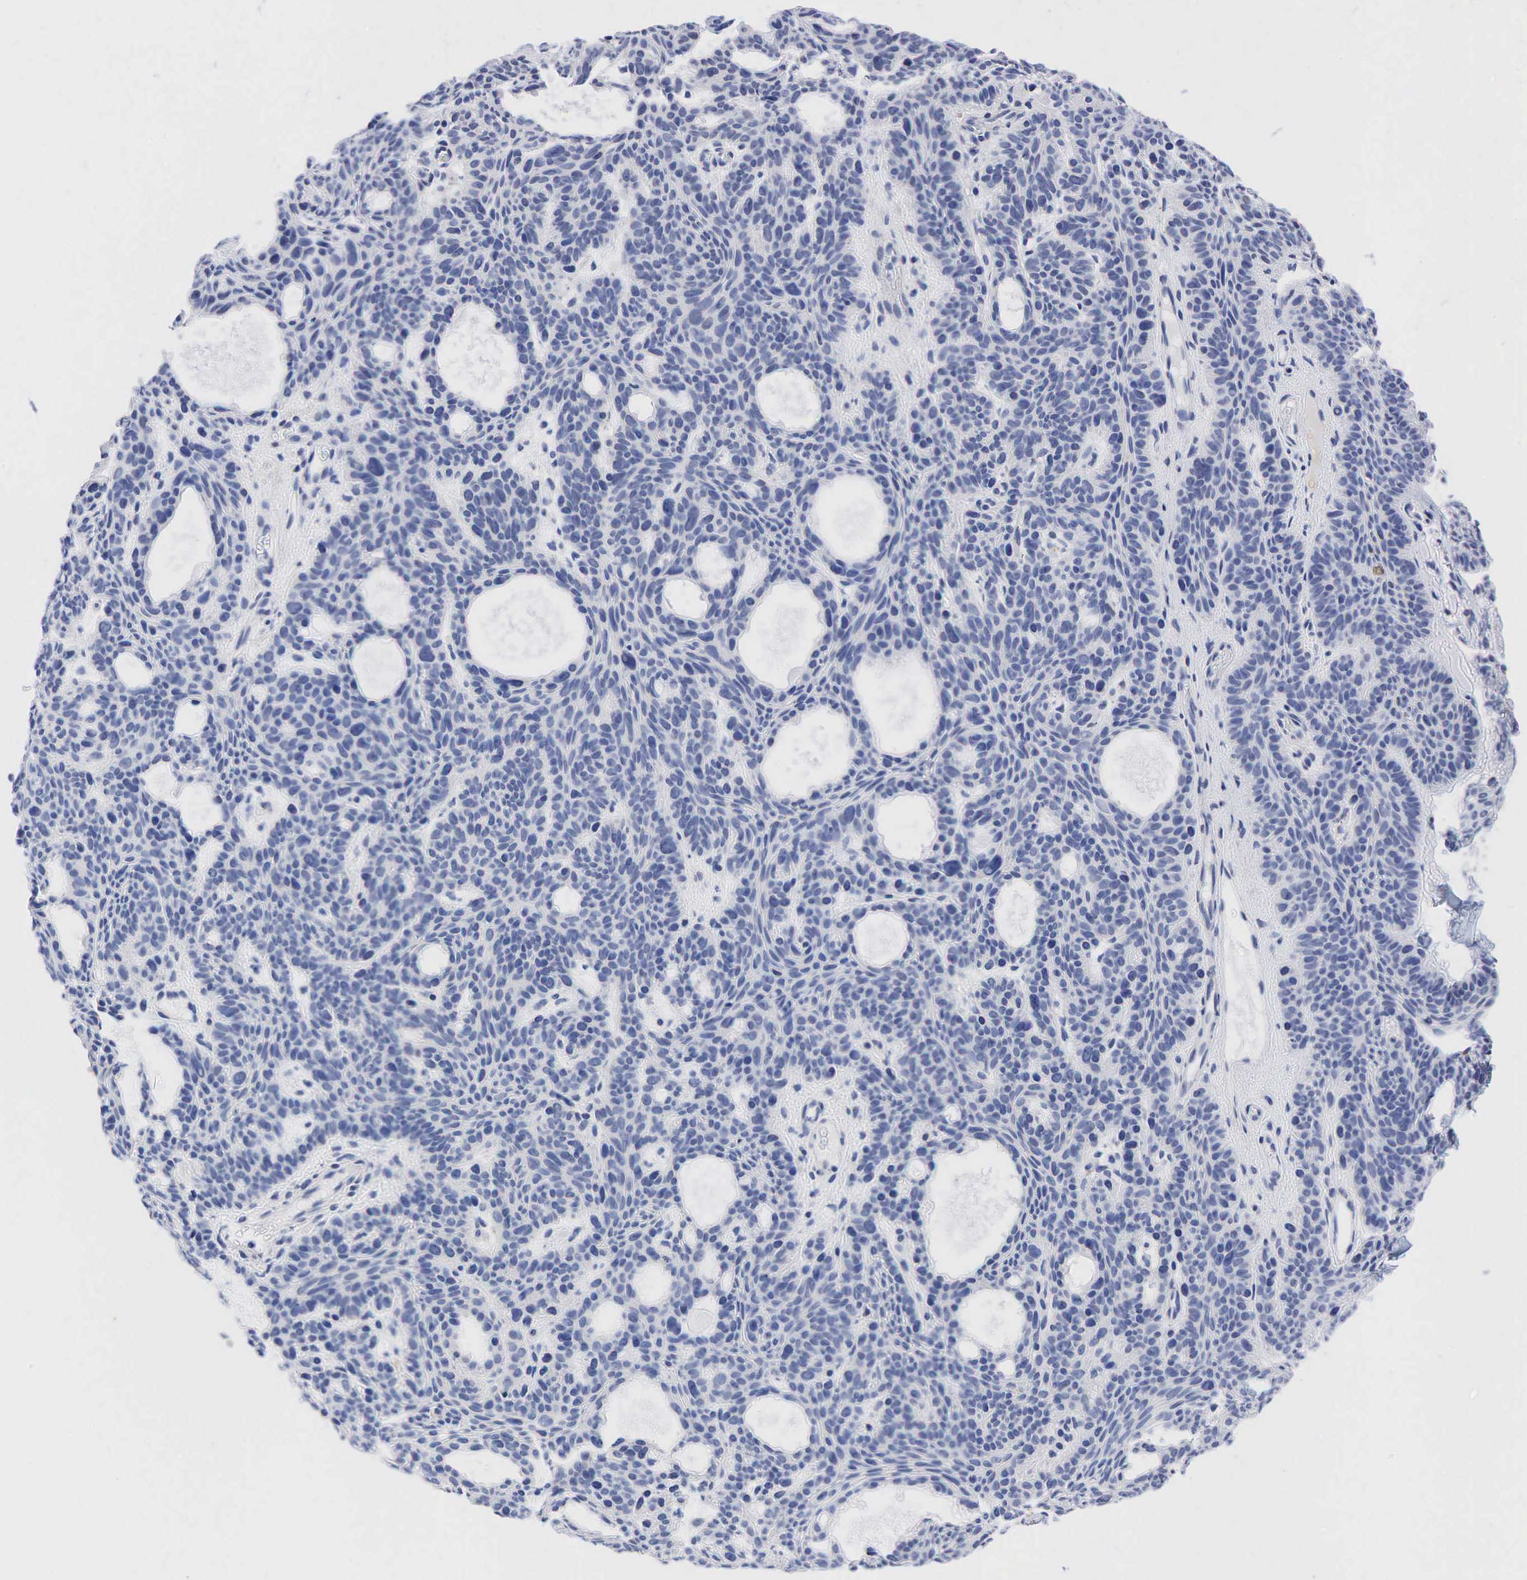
{"staining": {"intensity": "negative", "quantity": "none", "location": "none"}, "tissue": "skin cancer", "cell_type": "Tumor cells", "image_type": "cancer", "snomed": [{"axis": "morphology", "description": "Basal cell carcinoma"}, {"axis": "topography", "description": "Skin"}], "caption": "Tumor cells are negative for protein expression in human skin cancer.", "gene": "PGR", "patient": {"sex": "male", "age": 44}}